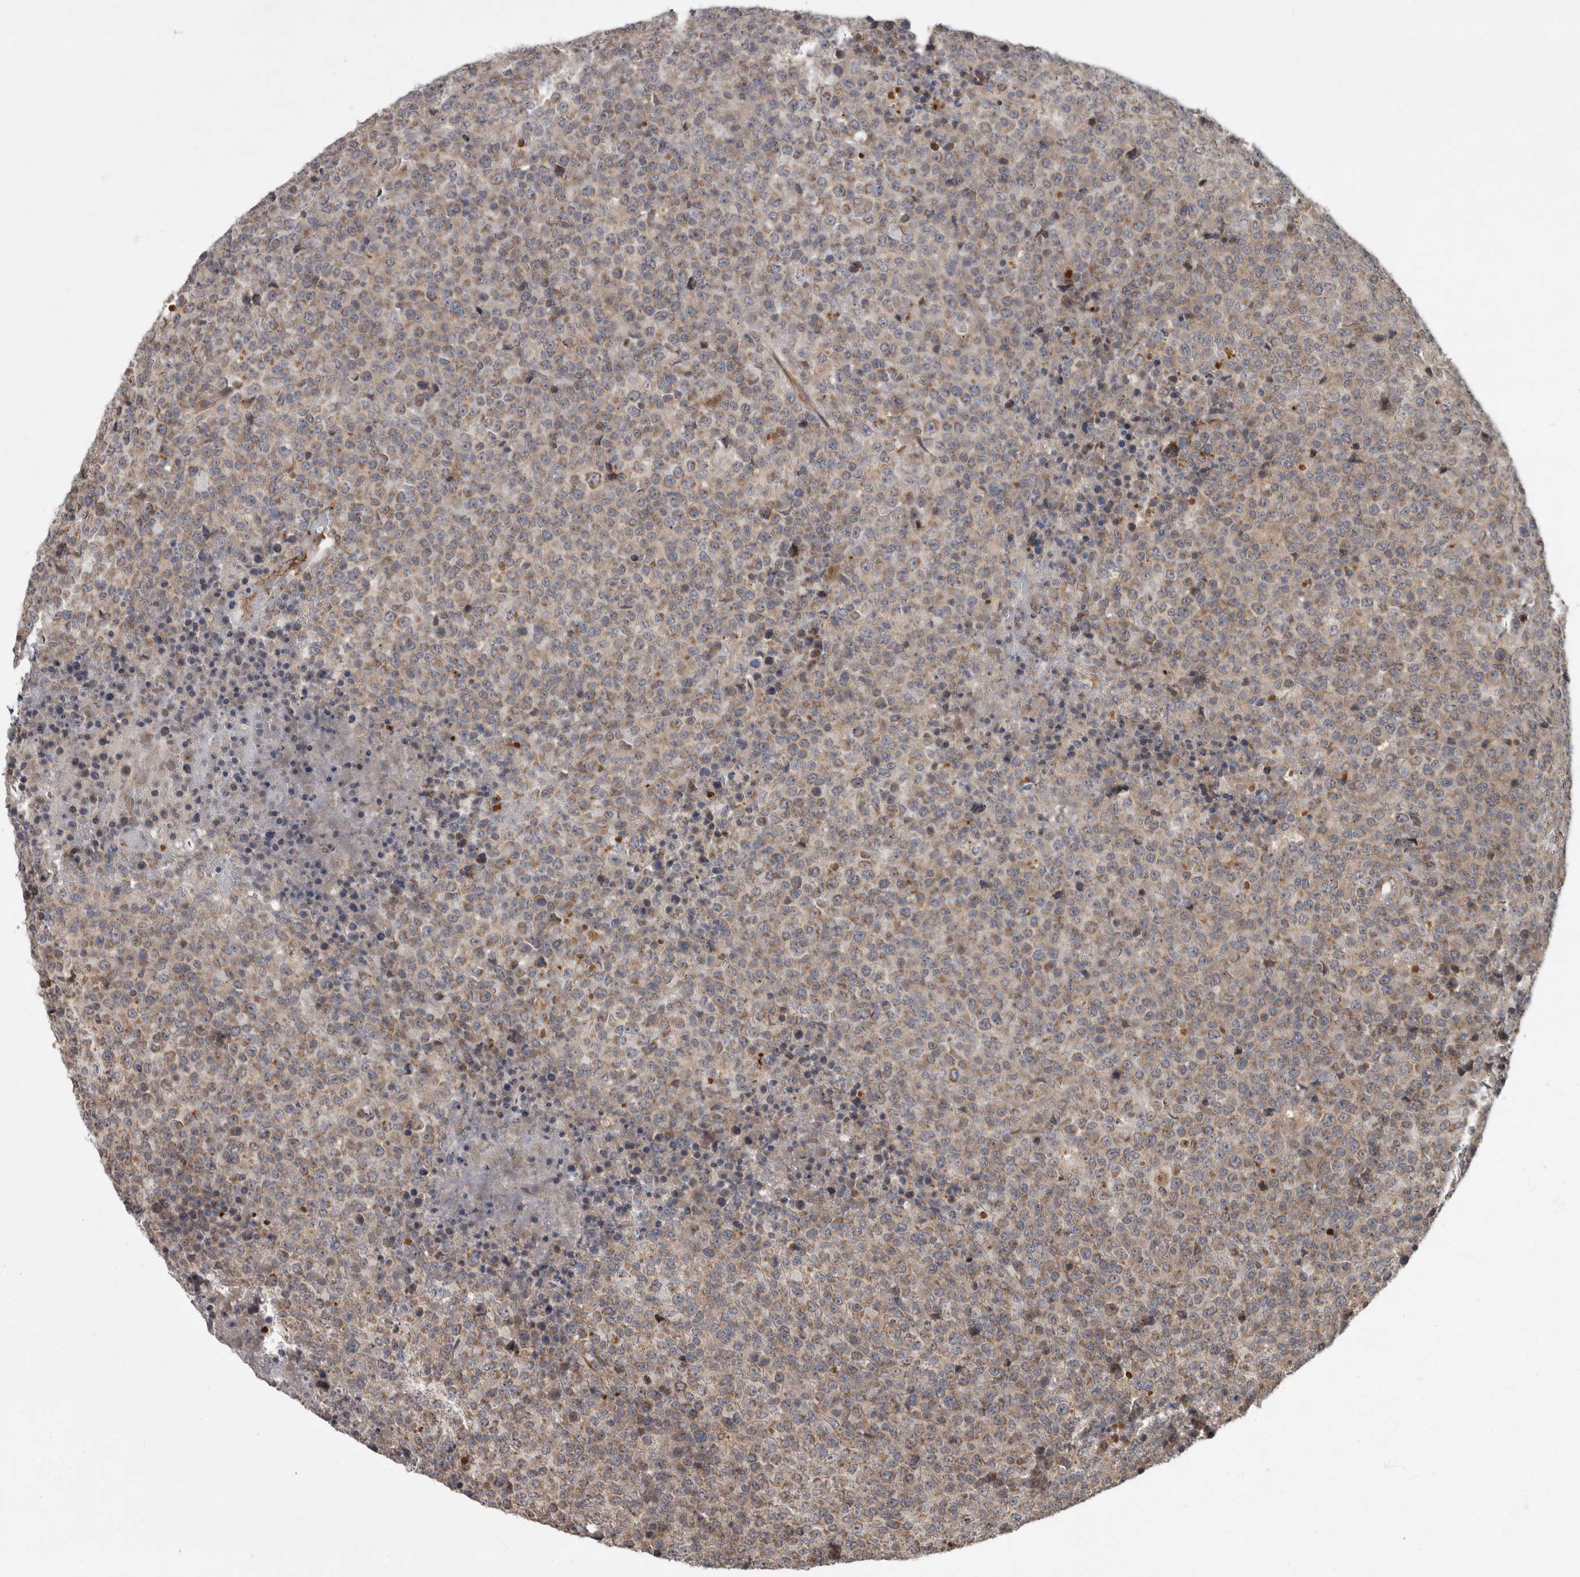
{"staining": {"intensity": "weak", "quantity": "25%-75%", "location": "cytoplasmic/membranous"}, "tissue": "lymphoma", "cell_type": "Tumor cells", "image_type": "cancer", "snomed": [{"axis": "morphology", "description": "Malignant lymphoma, non-Hodgkin's type, High grade"}, {"axis": "topography", "description": "Lymph node"}], "caption": "There is low levels of weak cytoplasmic/membranous expression in tumor cells of lymphoma, as demonstrated by immunohistochemical staining (brown color).", "gene": "VEGFD", "patient": {"sex": "male", "age": 13}}